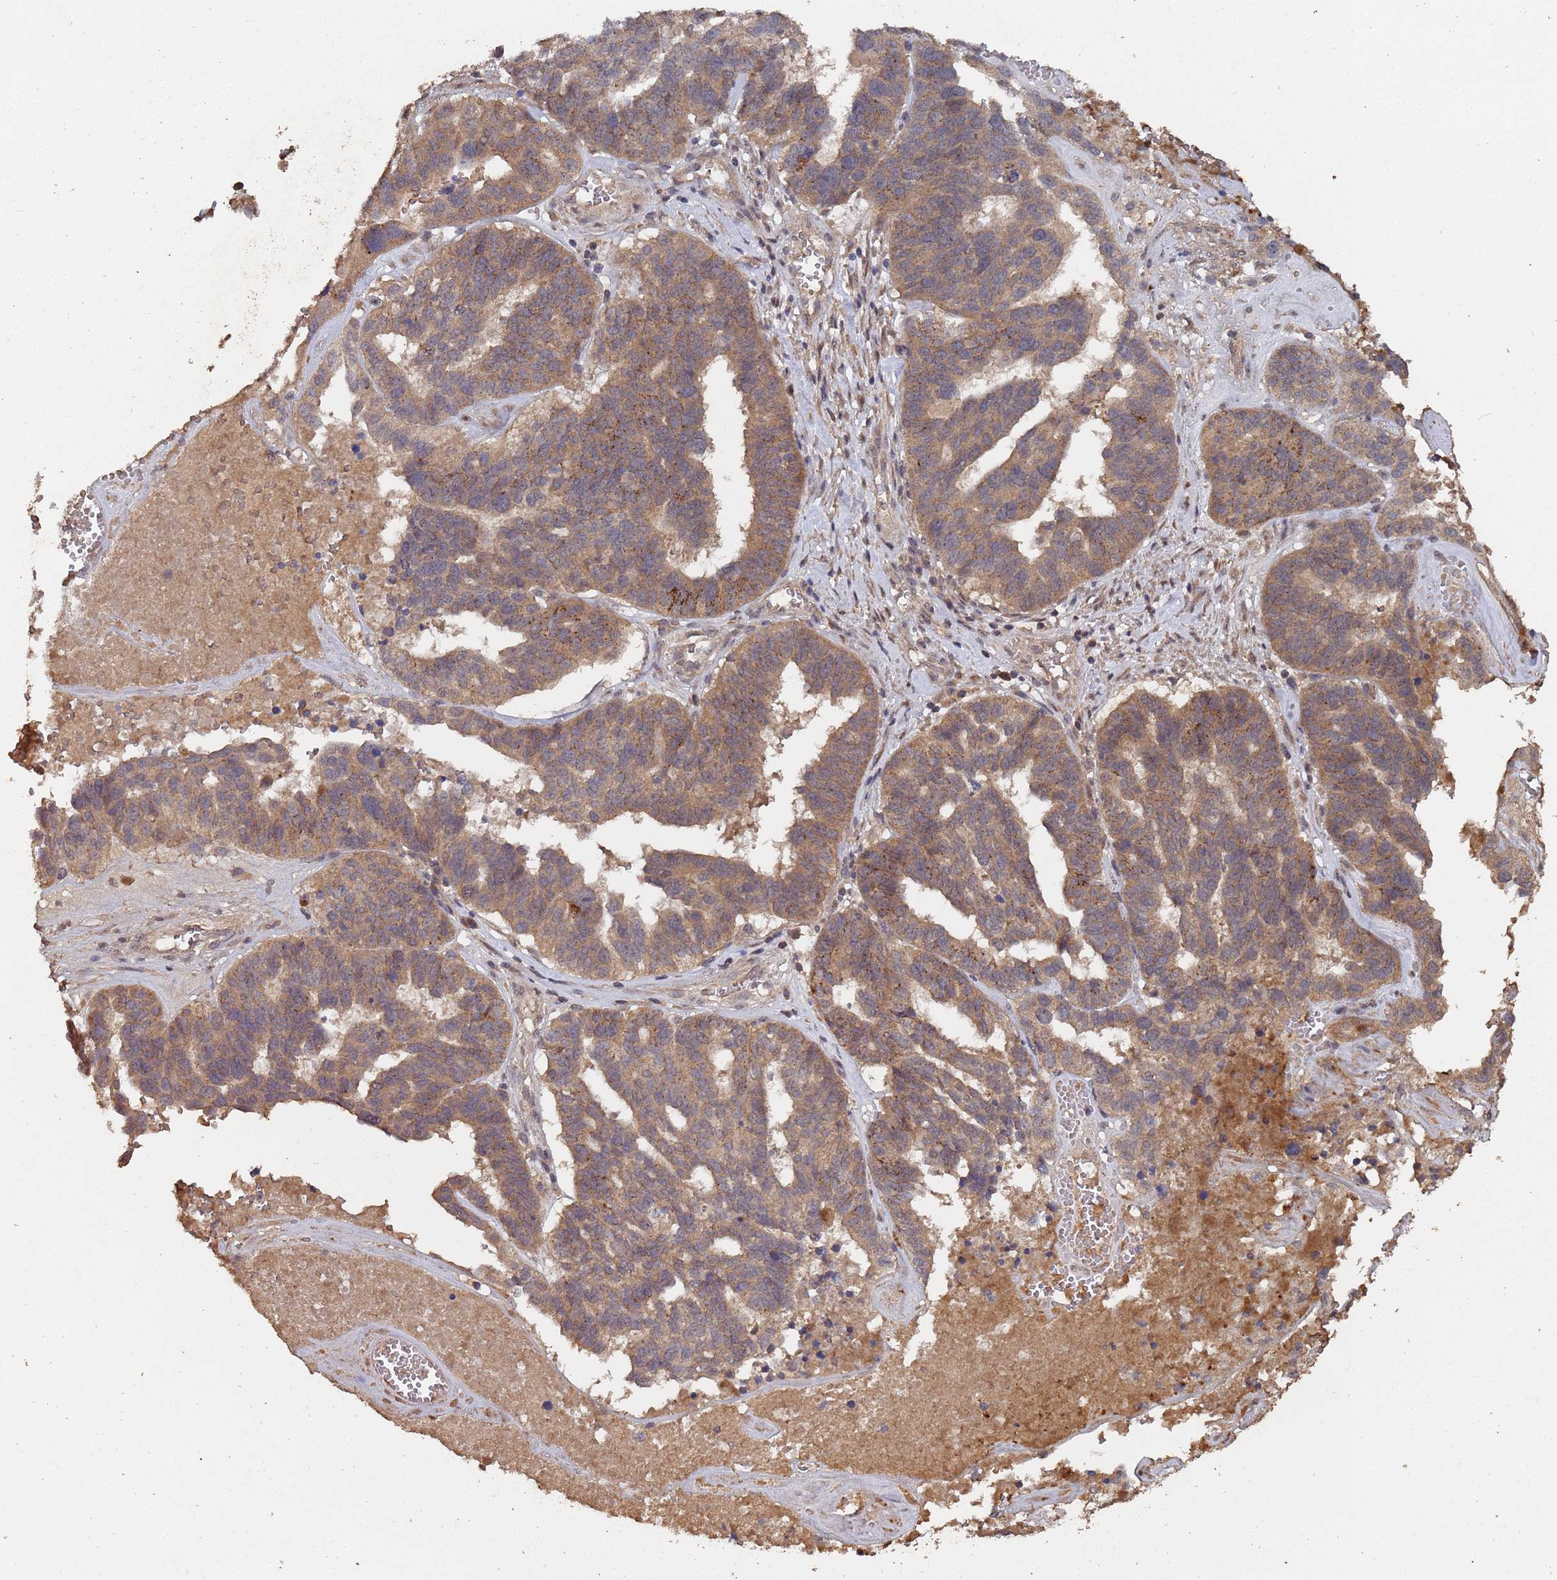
{"staining": {"intensity": "moderate", "quantity": ">75%", "location": "cytoplasmic/membranous"}, "tissue": "ovarian cancer", "cell_type": "Tumor cells", "image_type": "cancer", "snomed": [{"axis": "morphology", "description": "Cystadenocarcinoma, serous, NOS"}, {"axis": "topography", "description": "Ovary"}], "caption": "Moderate cytoplasmic/membranous staining for a protein is identified in about >75% of tumor cells of ovarian cancer (serous cystadenocarcinoma) using immunohistochemistry (IHC).", "gene": "FRAT1", "patient": {"sex": "female", "age": 59}}